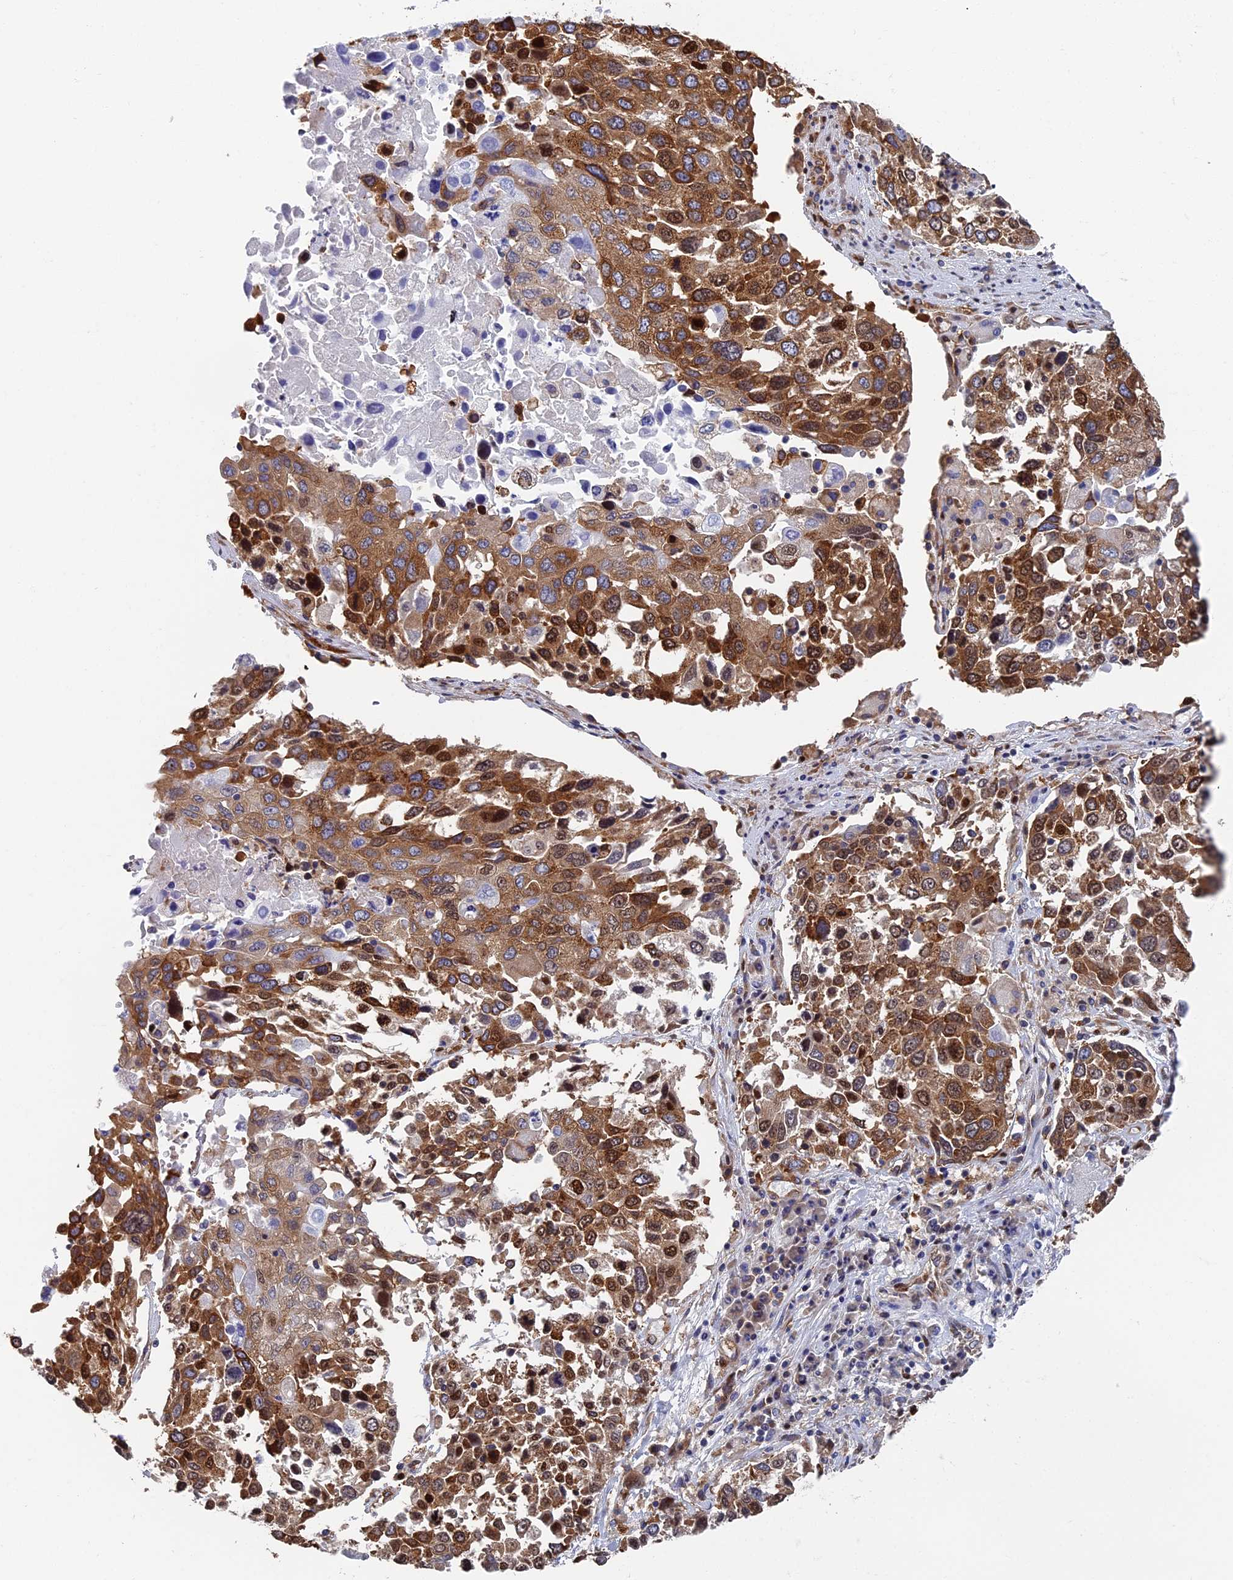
{"staining": {"intensity": "strong", "quantity": ">75%", "location": "cytoplasmic/membranous,nuclear"}, "tissue": "lung cancer", "cell_type": "Tumor cells", "image_type": "cancer", "snomed": [{"axis": "morphology", "description": "Squamous cell carcinoma, NOS"}, {"axis": "topography", "description": "Lung"}], "caption": "Immunohistochemical staining of lung cancer shows high levels of strong cytoplasmic/membranous and nuclear protein expression in approximately >75% of tumor cells.", "gene": "YBX1", "patient": {"sex": "male", "age": 65}}